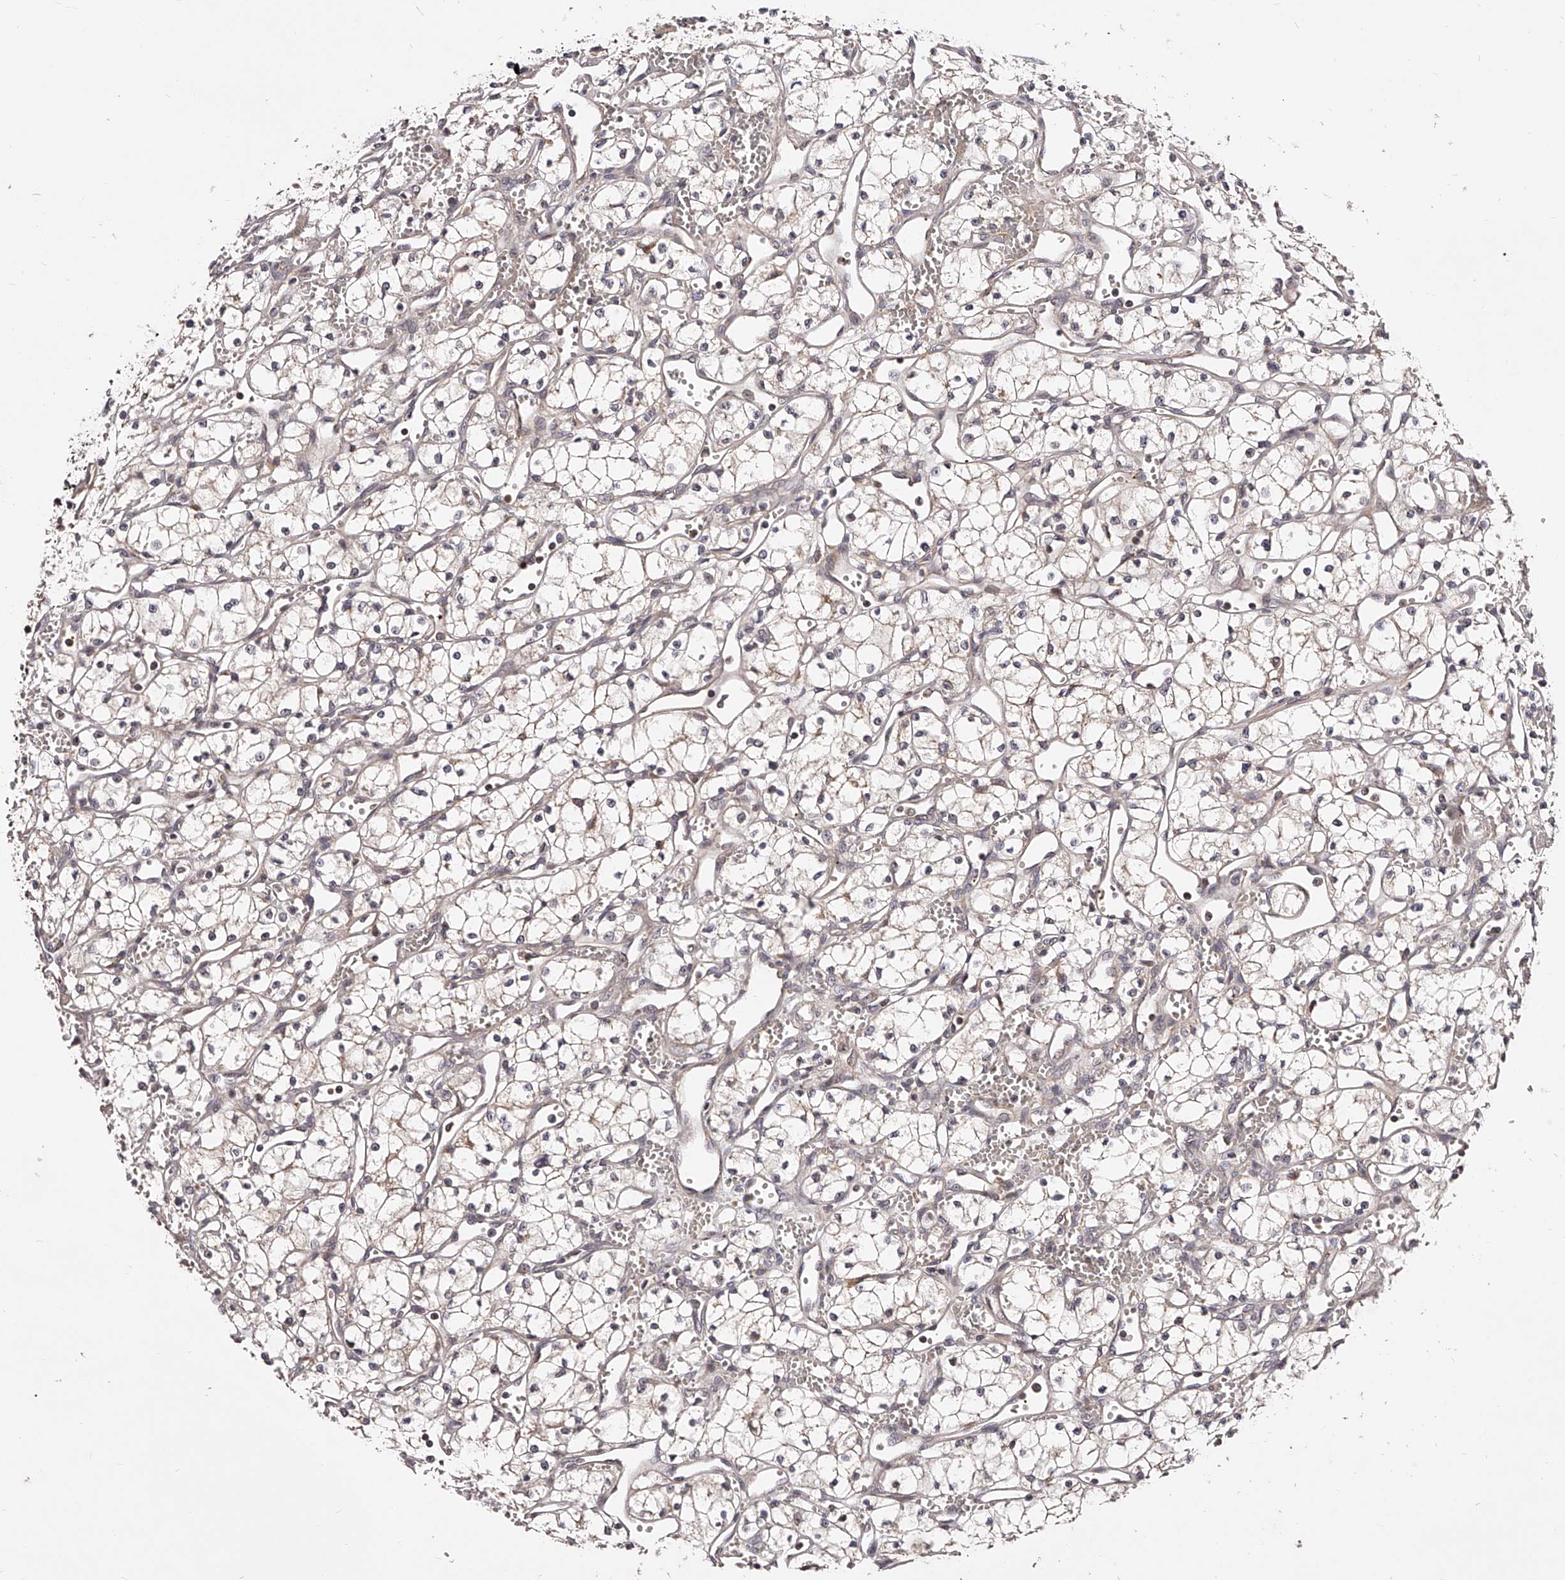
{"staining": {"intensity": "negative", "quantity": "none", "location": "none"}, "tissue": "renal cancer", "cell_type": "Tumor cells", "image_type": "cancer", "snomed": [{"axis": "morphology", "description": "Adenocarcinoma, NOS"}, {"axis": "topography", "description": "Kidney"}], "caption": "Renal adenocarcinoma stained for a protein using immunohistochemistry reveals no positivity tumor cells.", "gene": "ZNF502", "patient": {"sex": "male", "age": 59}}